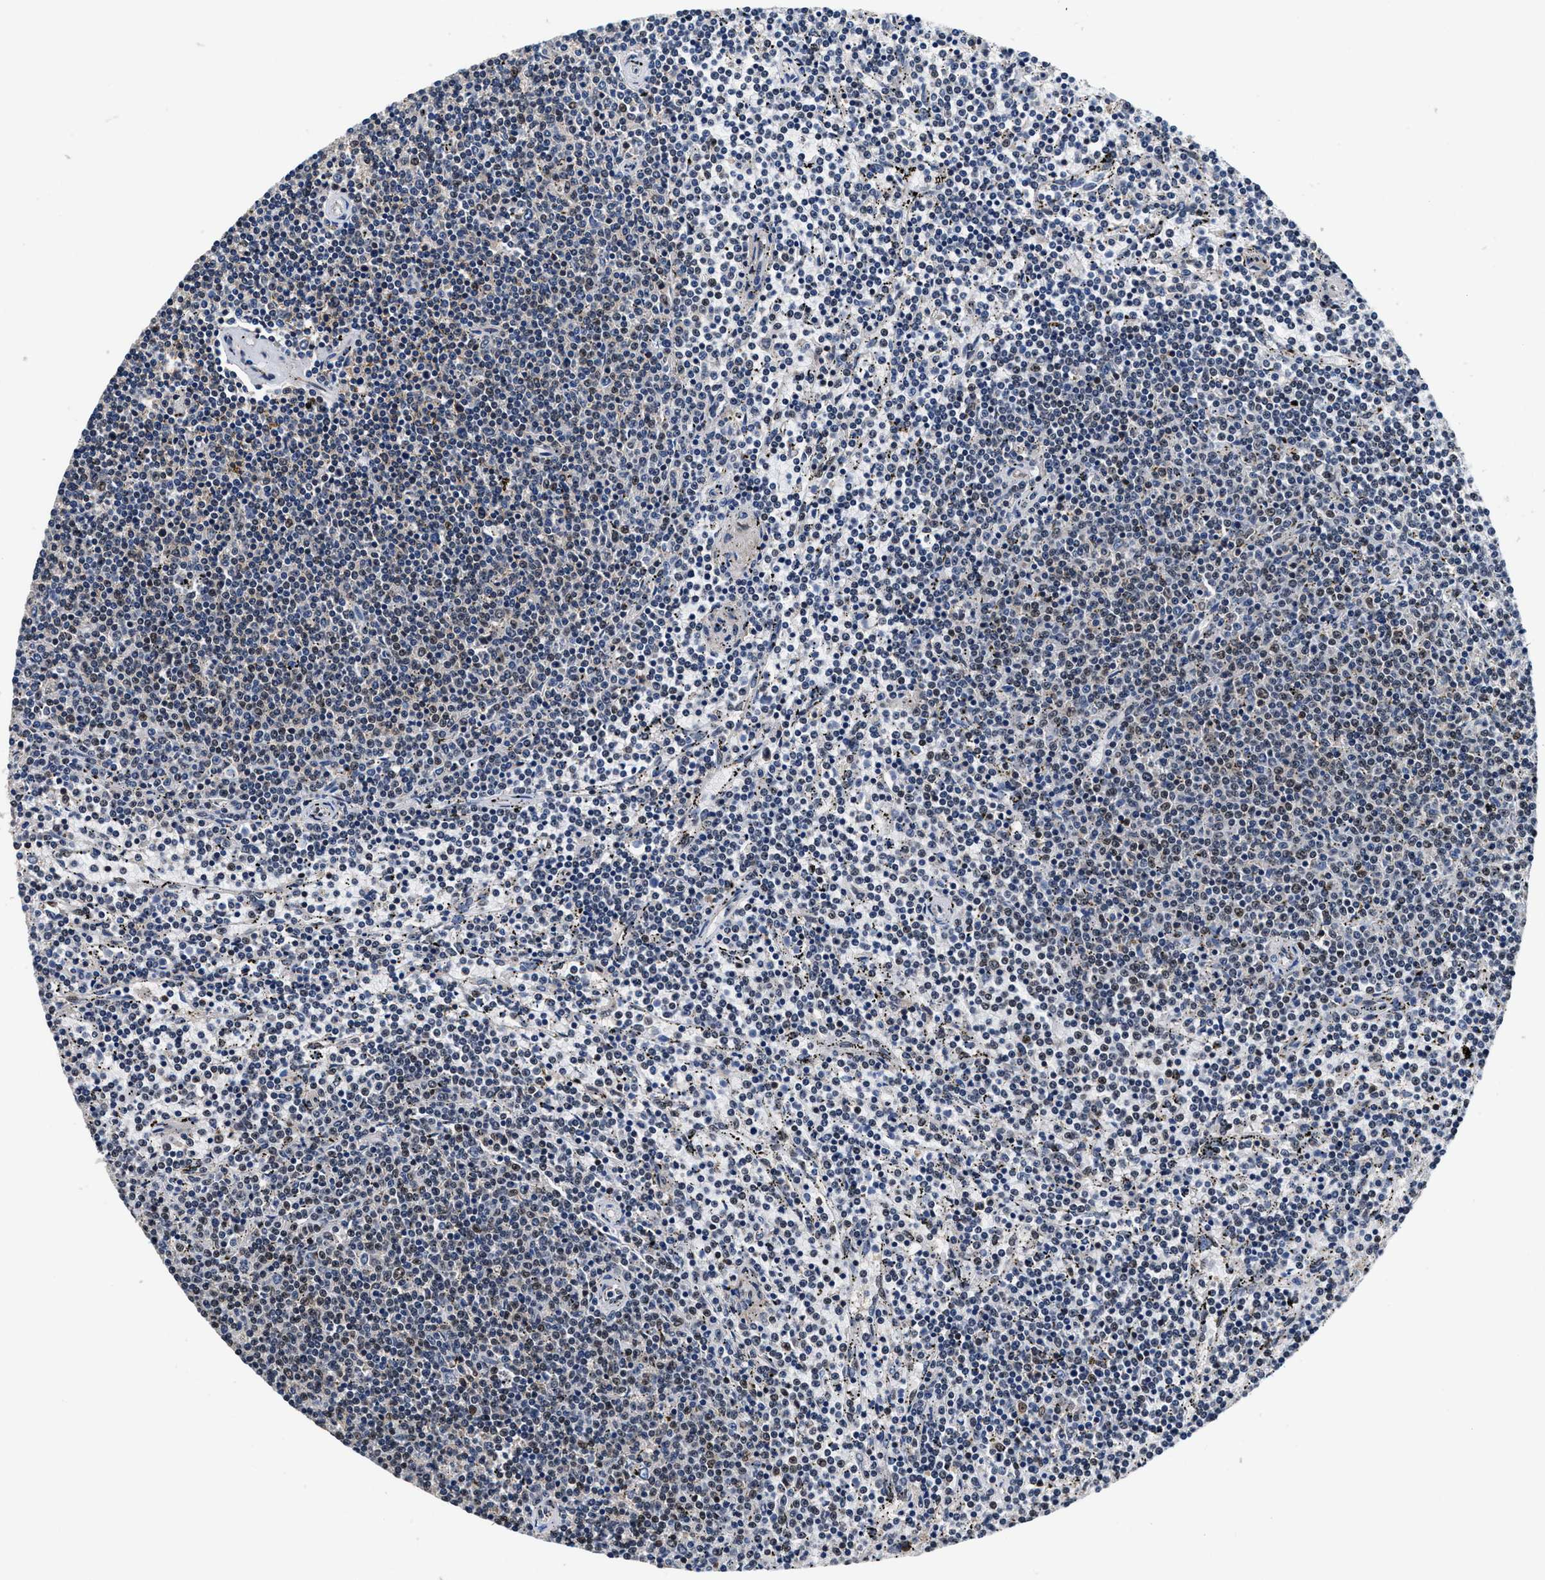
{"staining": {"intensity": "weak", "quantity": "25%-75%", "location": "nuclear"}, "tissue": "lymphoma", "cell_type": "Tumor cells", "image_type": "cancer", "snomed": [{"axis": "morphology", "description": "Malignant lymphoma, non-Hodgkin's type, Low grade"}, {"axis": "topography", "description": "Spleen"}], "caption": "Lymphoma tissue displays weak nuclear staining in approximately 25%-75% of tumor cells, visualized by immunohistochemistry. Using DAB (3,3'-diaminobenzidine) (brown) and hematoxylin (blue) stains, captured at high magnification using brightfield microscopy.", "gene": "USP16", "patient": {"sex": "female", "age": 50}}